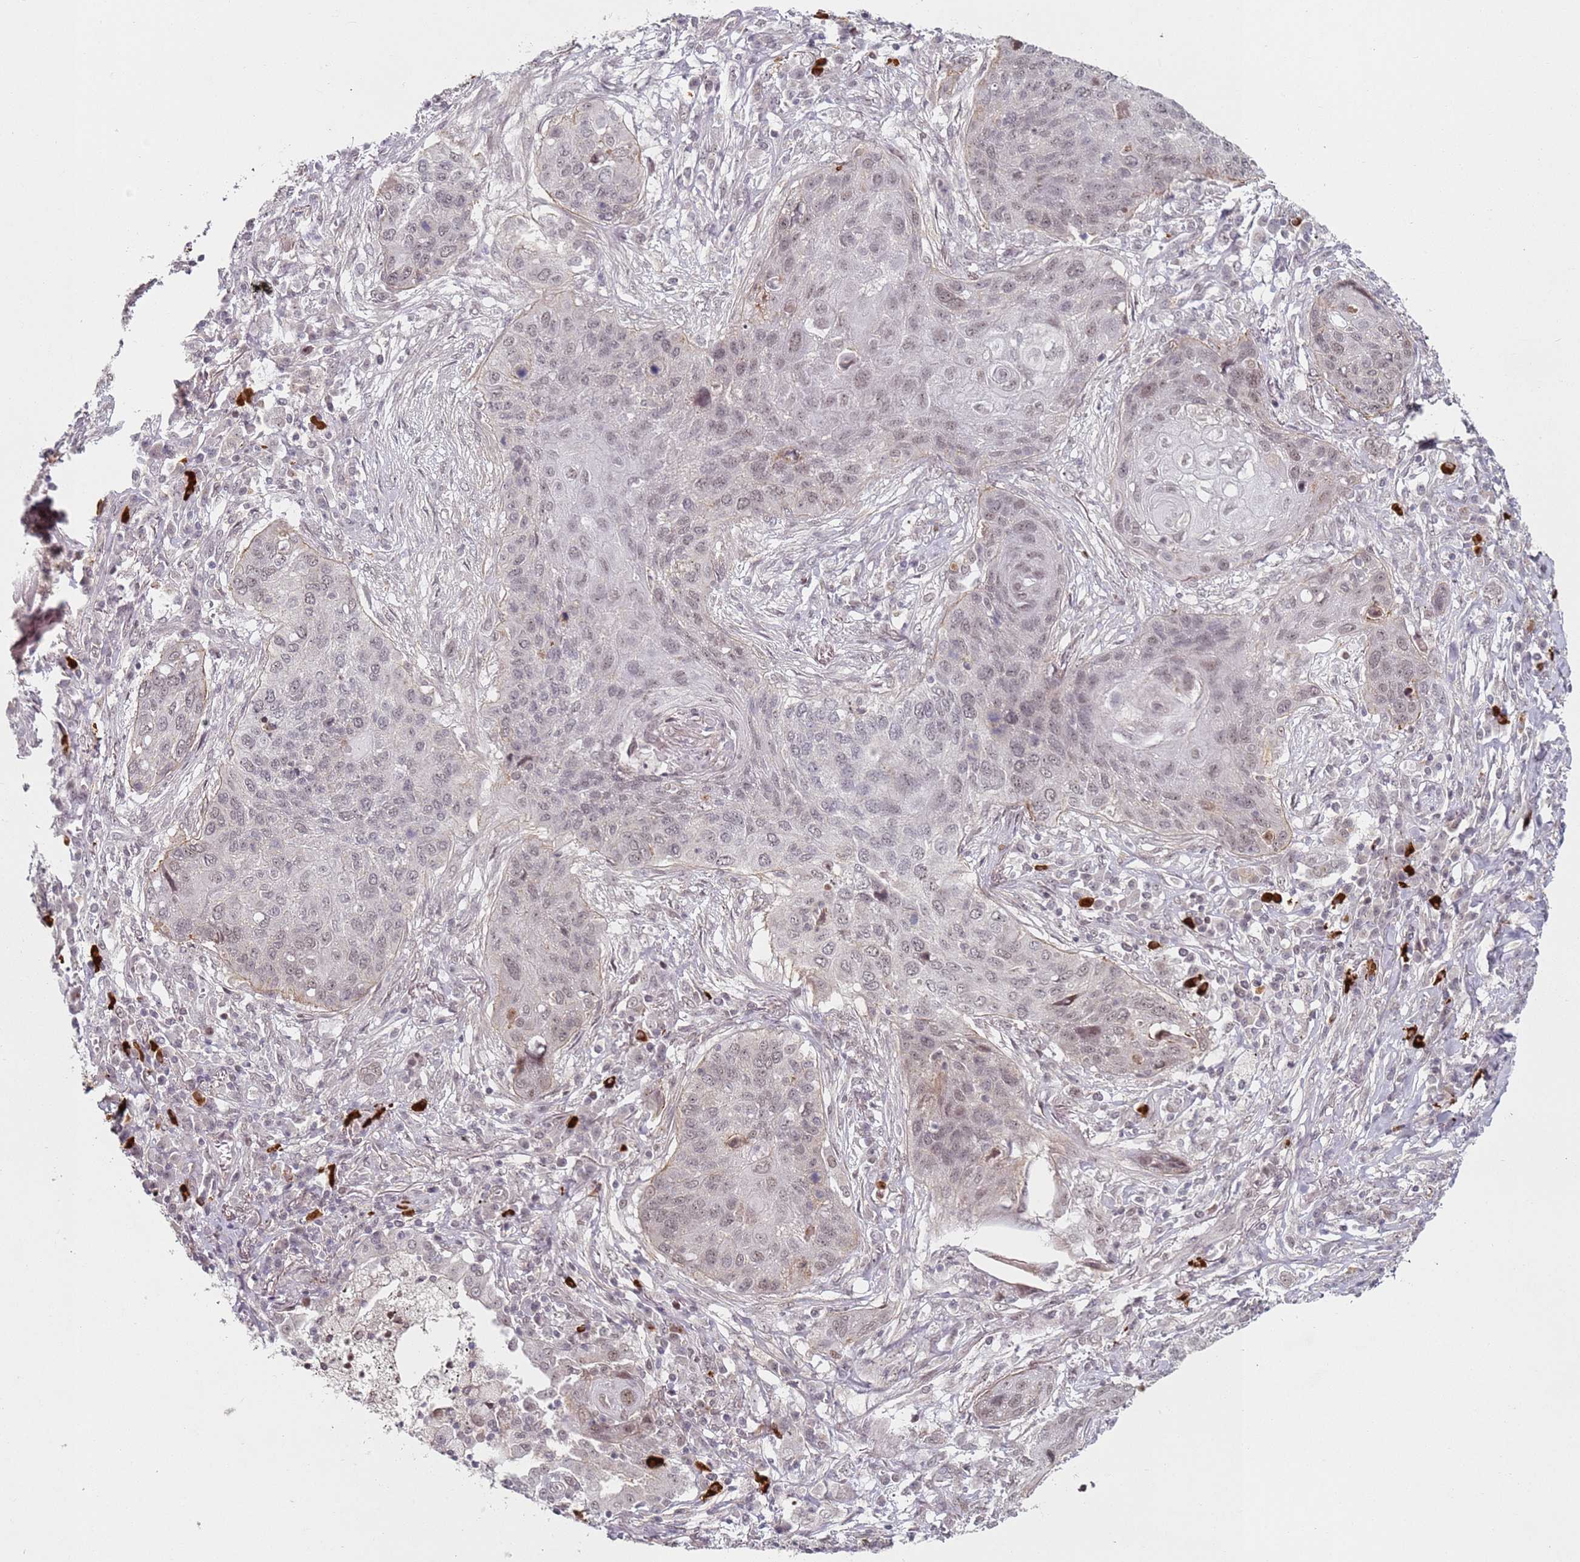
{"staining": {"intensity": "weak", "quantity": ">75%", "location": "nuclear"}, "tissue": "lung cancer", "cell_type": "Tumor cells", "image_type": "cancer", "snomed": [{"axis": "morphology", "description": "Squamous cell carcinoma, NOS"}, {"axis": "topography", "description": "Lung"}], "caption": "Immunohistochemical staining of lung cancer (squamous cell carcinoma) reveals low levels of weak nuclear staining in approximately >75% of tumor cells. (brown staining indicates protein expression, while blue staining denotes nuclei).", "gene": "ATF6B", "patient": {"sex": "female", "age": 63}}